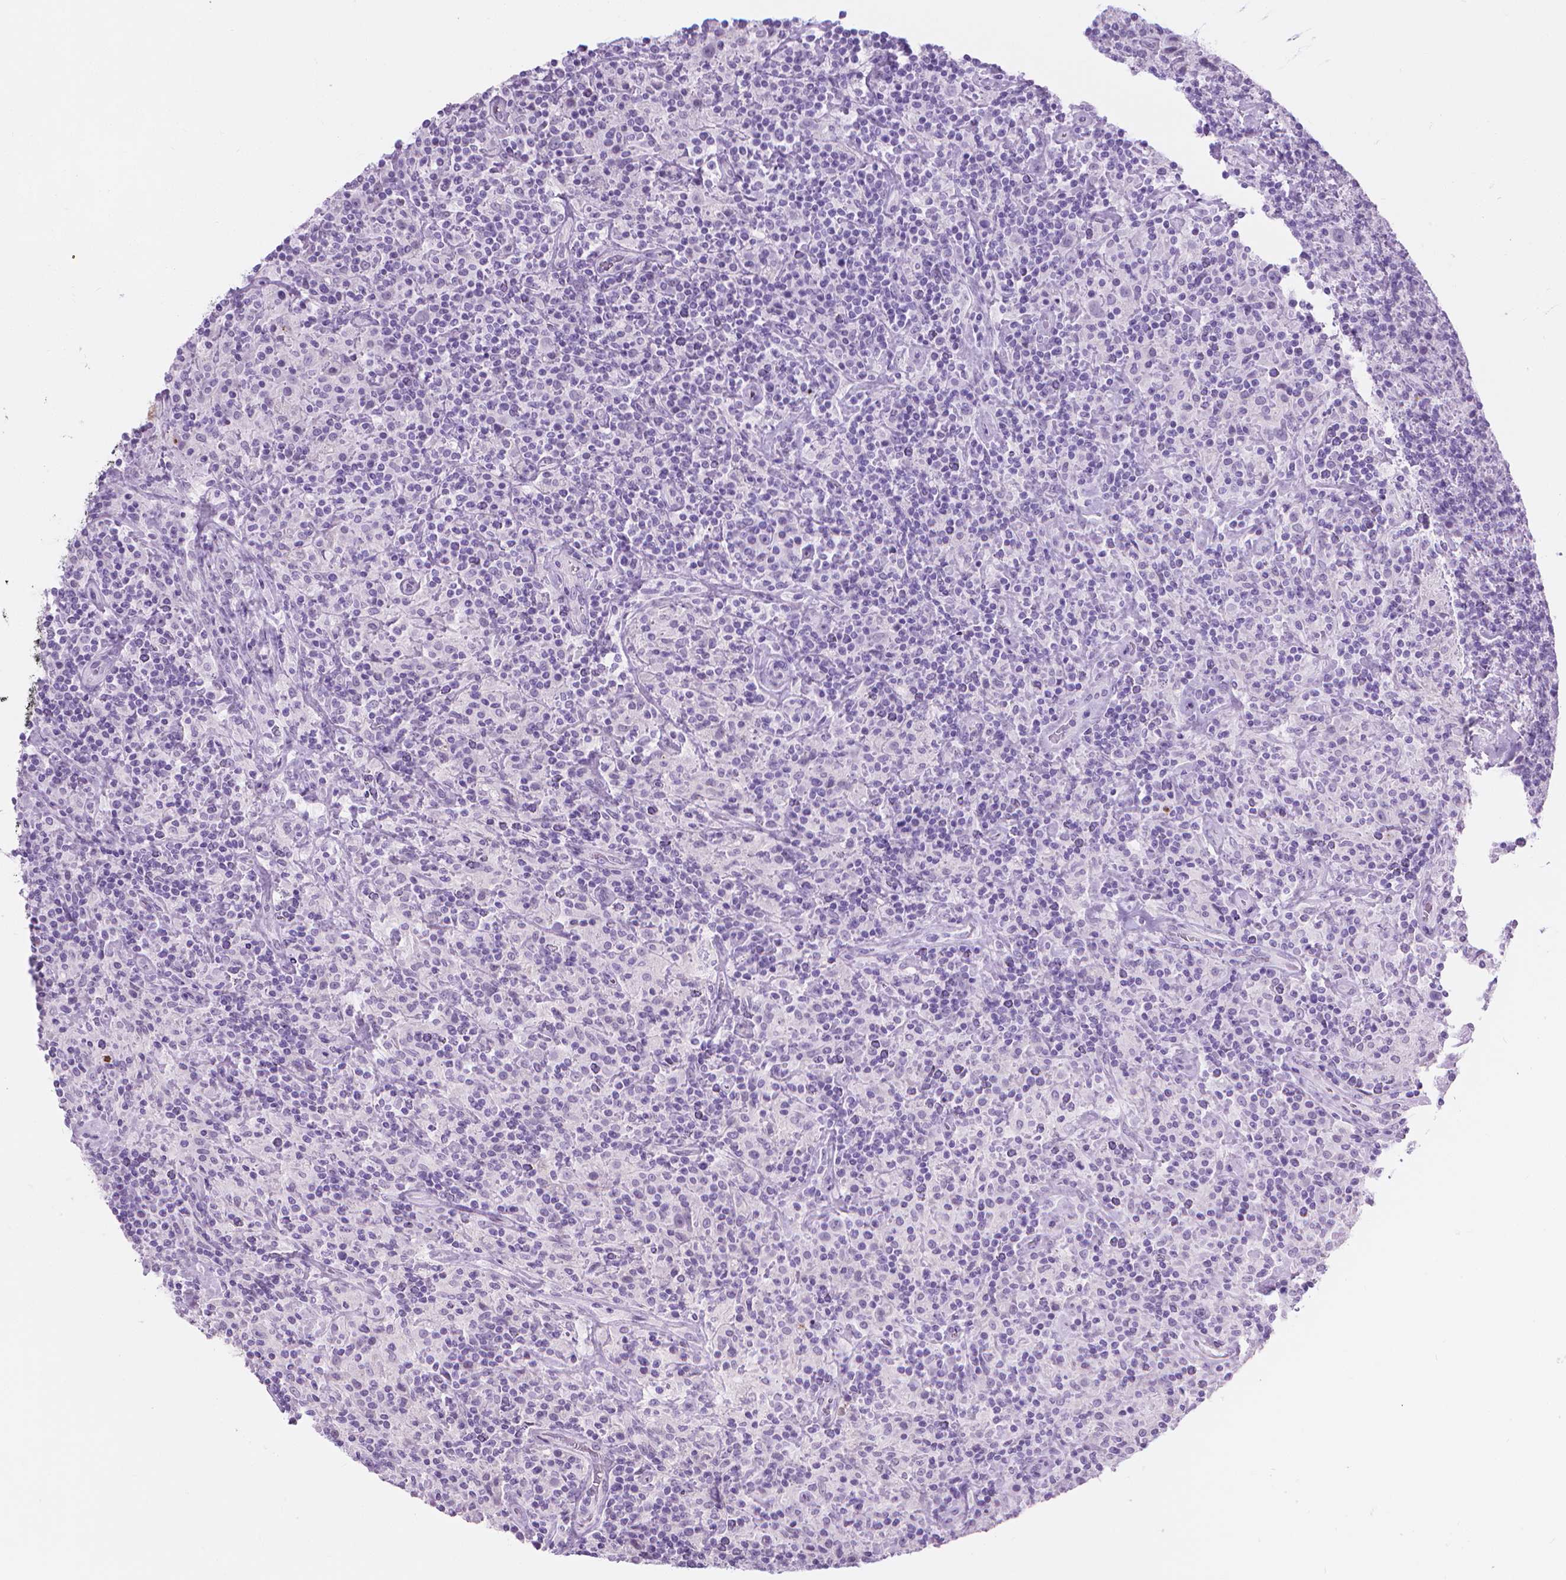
{"staining": {"intensity": "negative", "quantity": "none", "location": "none"}, "tissue": "lymphoma", "cell_type": "Tumor cells", "image_type": "cancer", "snomed": [{"axis": "morphology", "description": "Hodgkin's disease, NOS"}, {"axis": "topography", "description": "Lymph node"}], "caption": "High power microscopy histopathology image of an IHC photomicrograph of Hodgkin's disease, revealing no significant positivity in tumor cells.", "gene": "CFAP52", "patient": {"sex": "male", "age": 70}}